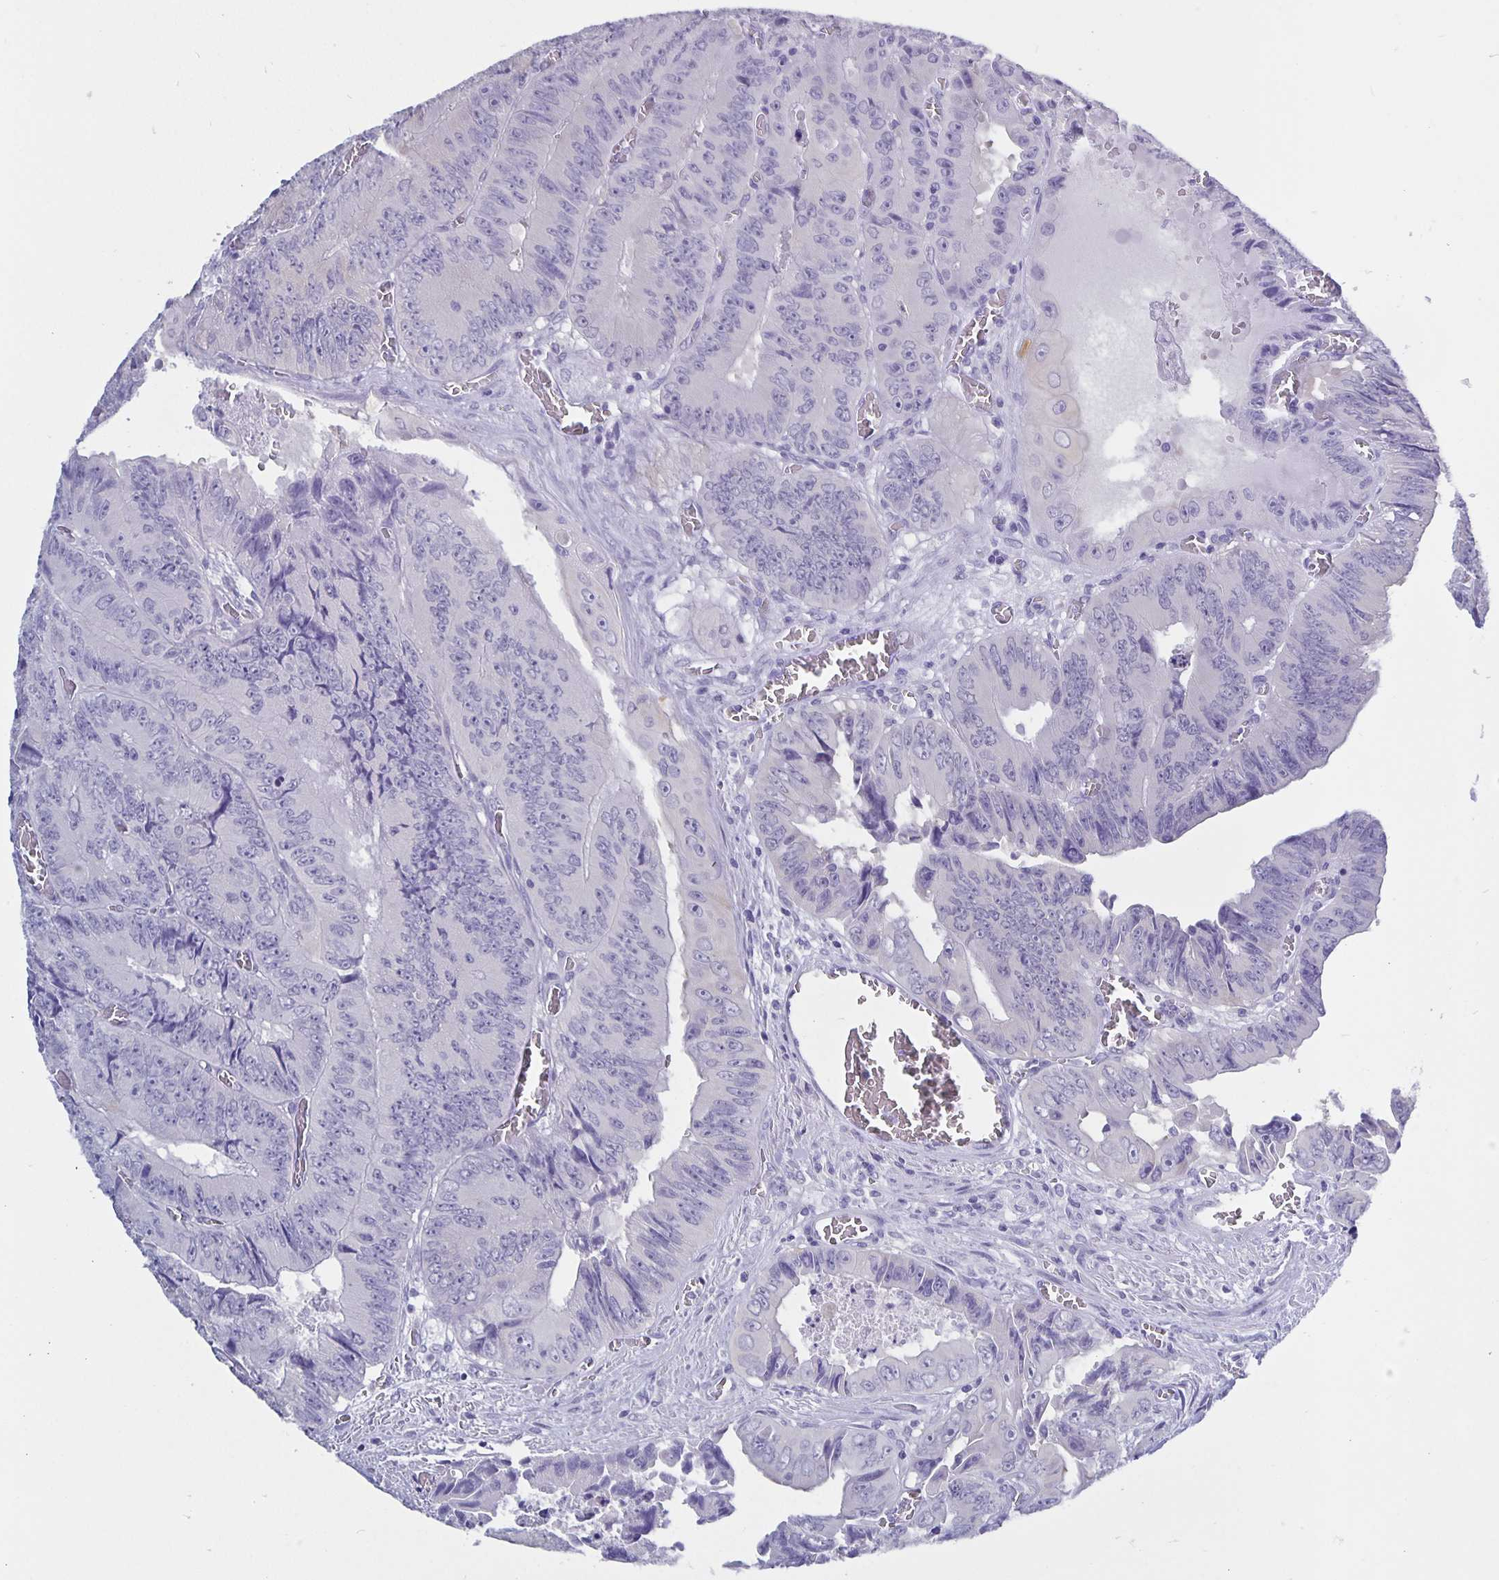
{"staining": {"intensity": "negative", "quantity": "none", "location": "none"}, "tissue": "colorectal cancer", "cell_type": "Tumor cells", "image_type": "cancer", "snomed": [{"axis": "morphology", "description": "Adenocarcinoma, NOS"}, {"axis": "topography", "description": "Colon"}], "caption": "A photomicrograph of colorectal cancer (adenocarcinoma) stained for a protein shows no brown staining in tumor cells. (Stains: DAB immunohistochemistry (IHC) with hematoxylin counter stain, Microscopy: brightfield microscopy at high magnification).", "gene": "ODF3B", "patient": {"sex": "female", "age": 84}}